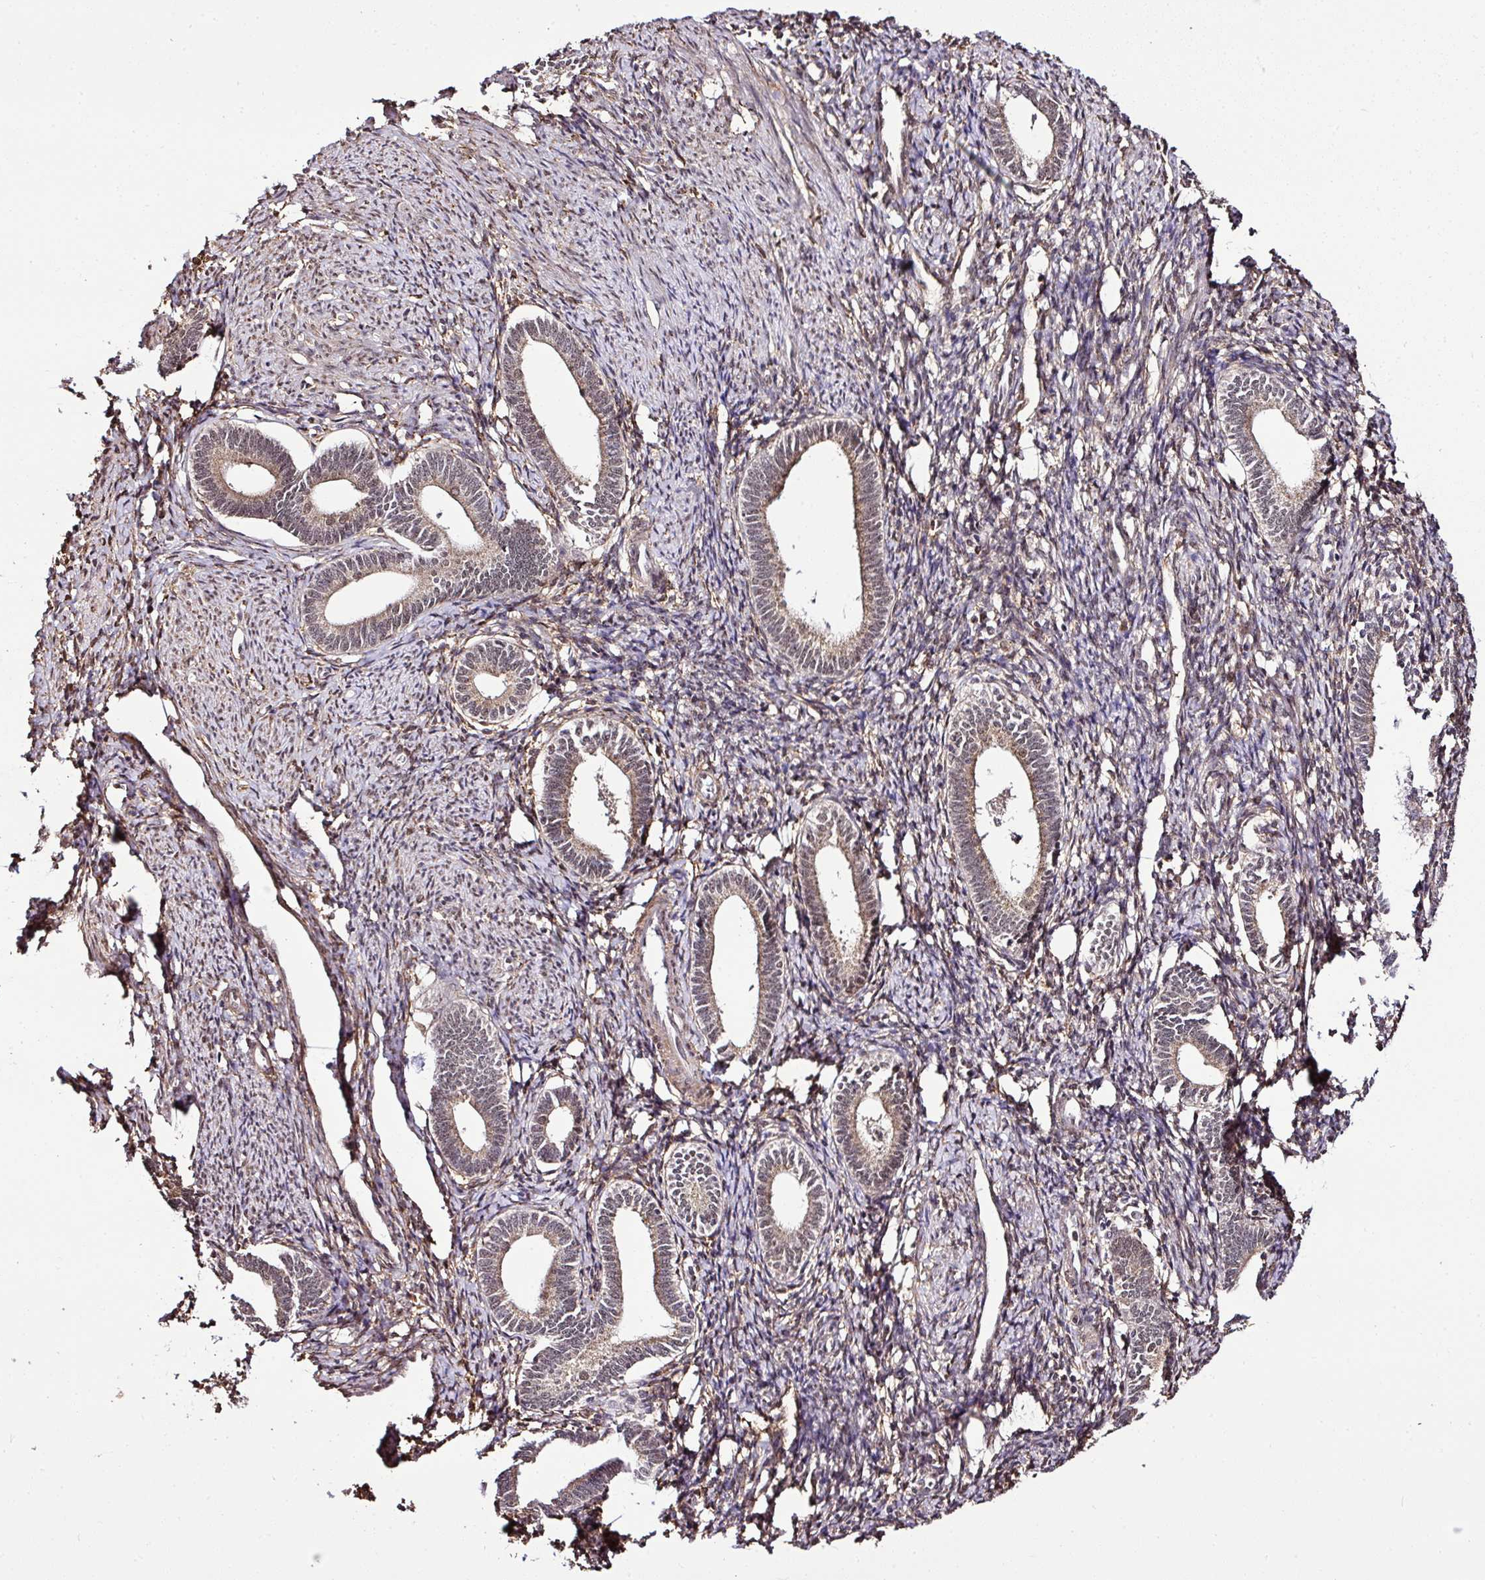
{"staining": {"intensity": "moderate", "quantity": ">75%", "location": "cytoplasmic/membranous,nuclear"}, "tissue": "endometrium", "cell_type": "Cells in endometrial stroma", "image_type": "normal", "snomed": [{"axis": "morphology", "description": "Normal tissue, NOS"}, {"axis": "topography", "description": "Endometrium"}], "caption": "A photomicrograph showing moderate cytoplasmic/membranous,nuclear positivity in about >75% of cells in endometrial stroma in unremarkable endometrium, as visualized by brown immunohistochemical staining.", "gene": "FAM153A", "patient": {"sex": "female", "age": 41}}